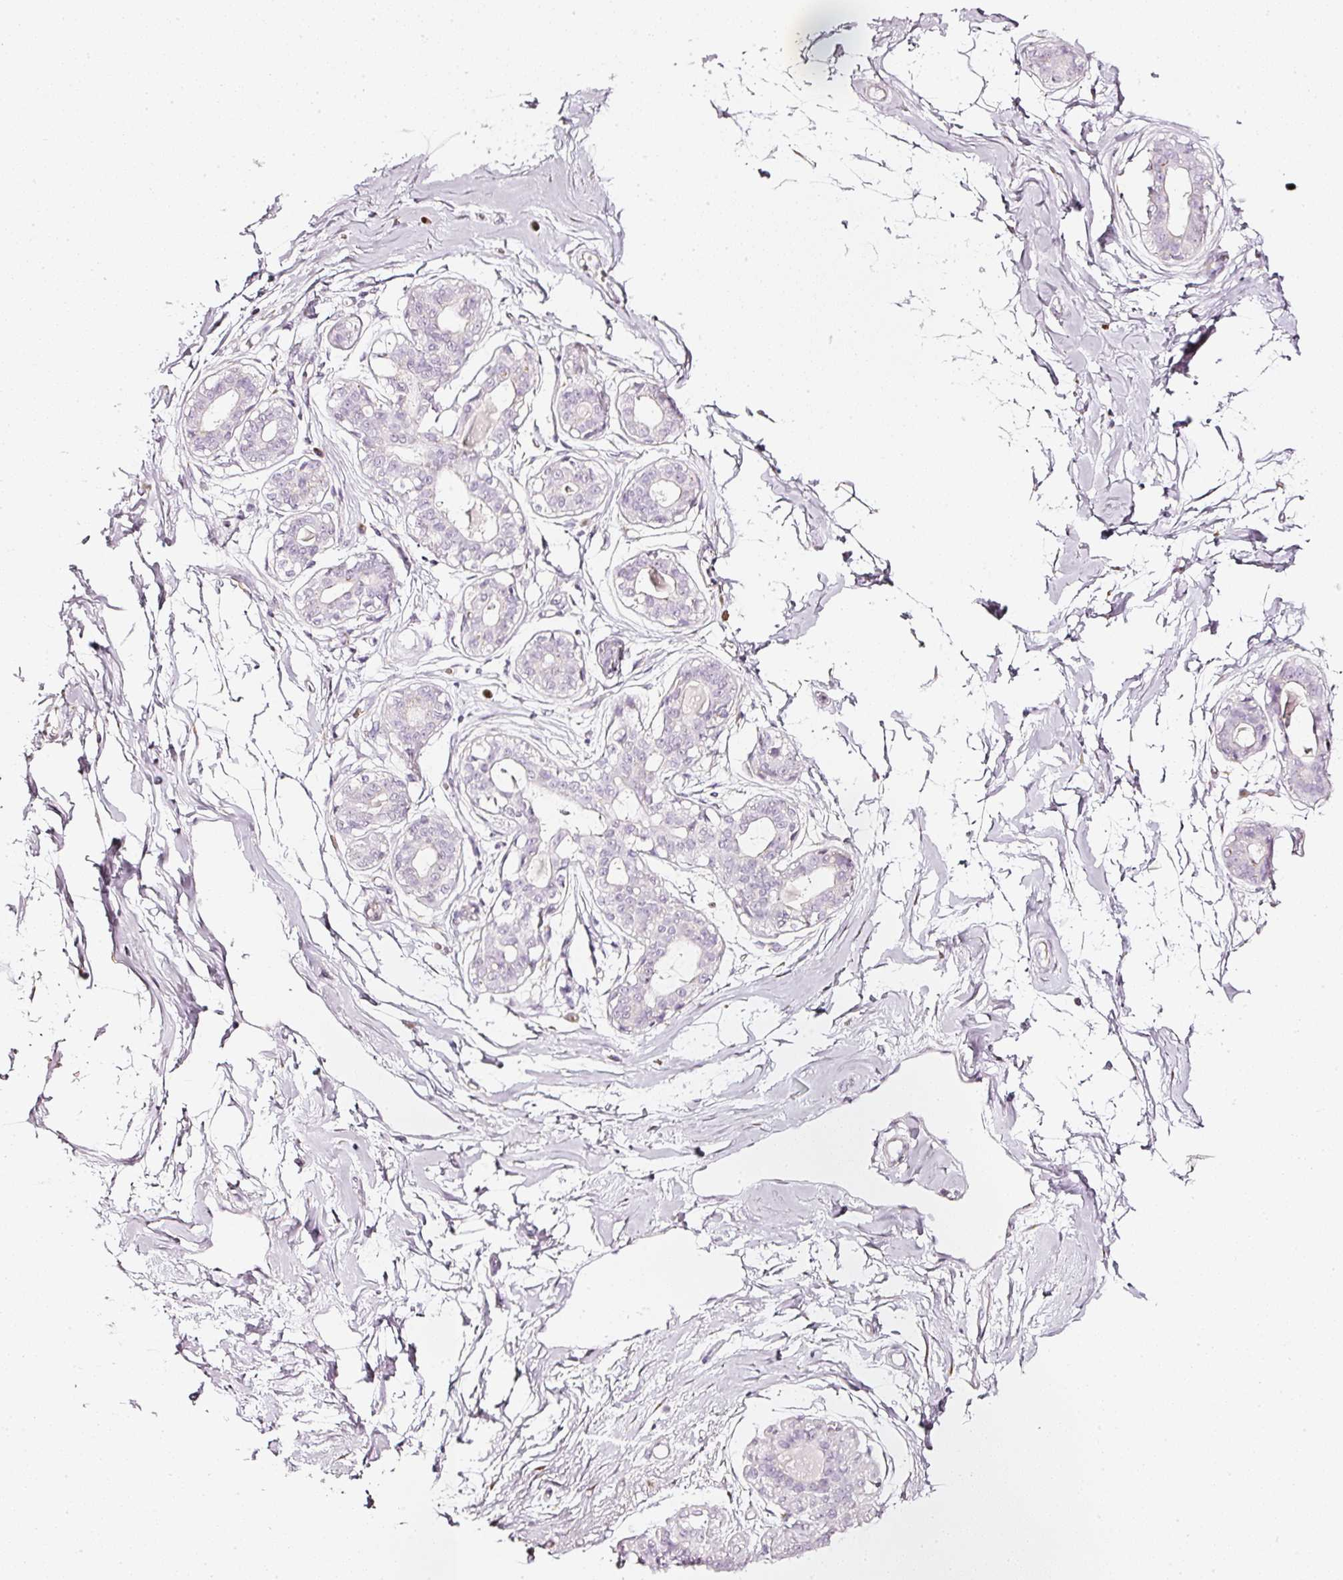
{"staining": {"intensity": "negative", "quantity": "none", "location": "none"}, "tissue": "breast", "cell_type": "Adipocytes", "image_type": "normal", "snomed": [{"axis": "morphology", "description": "Normal tissue, NOS"}, {"axis": "topography", "description": "Breast"}], "caption": "Human breast stained for a protein using immunohistochemistry (IHC) exhibits no expression in adipocytes.", "gene": "SDF4", "patient": {"sex": "female", "age": 45}}